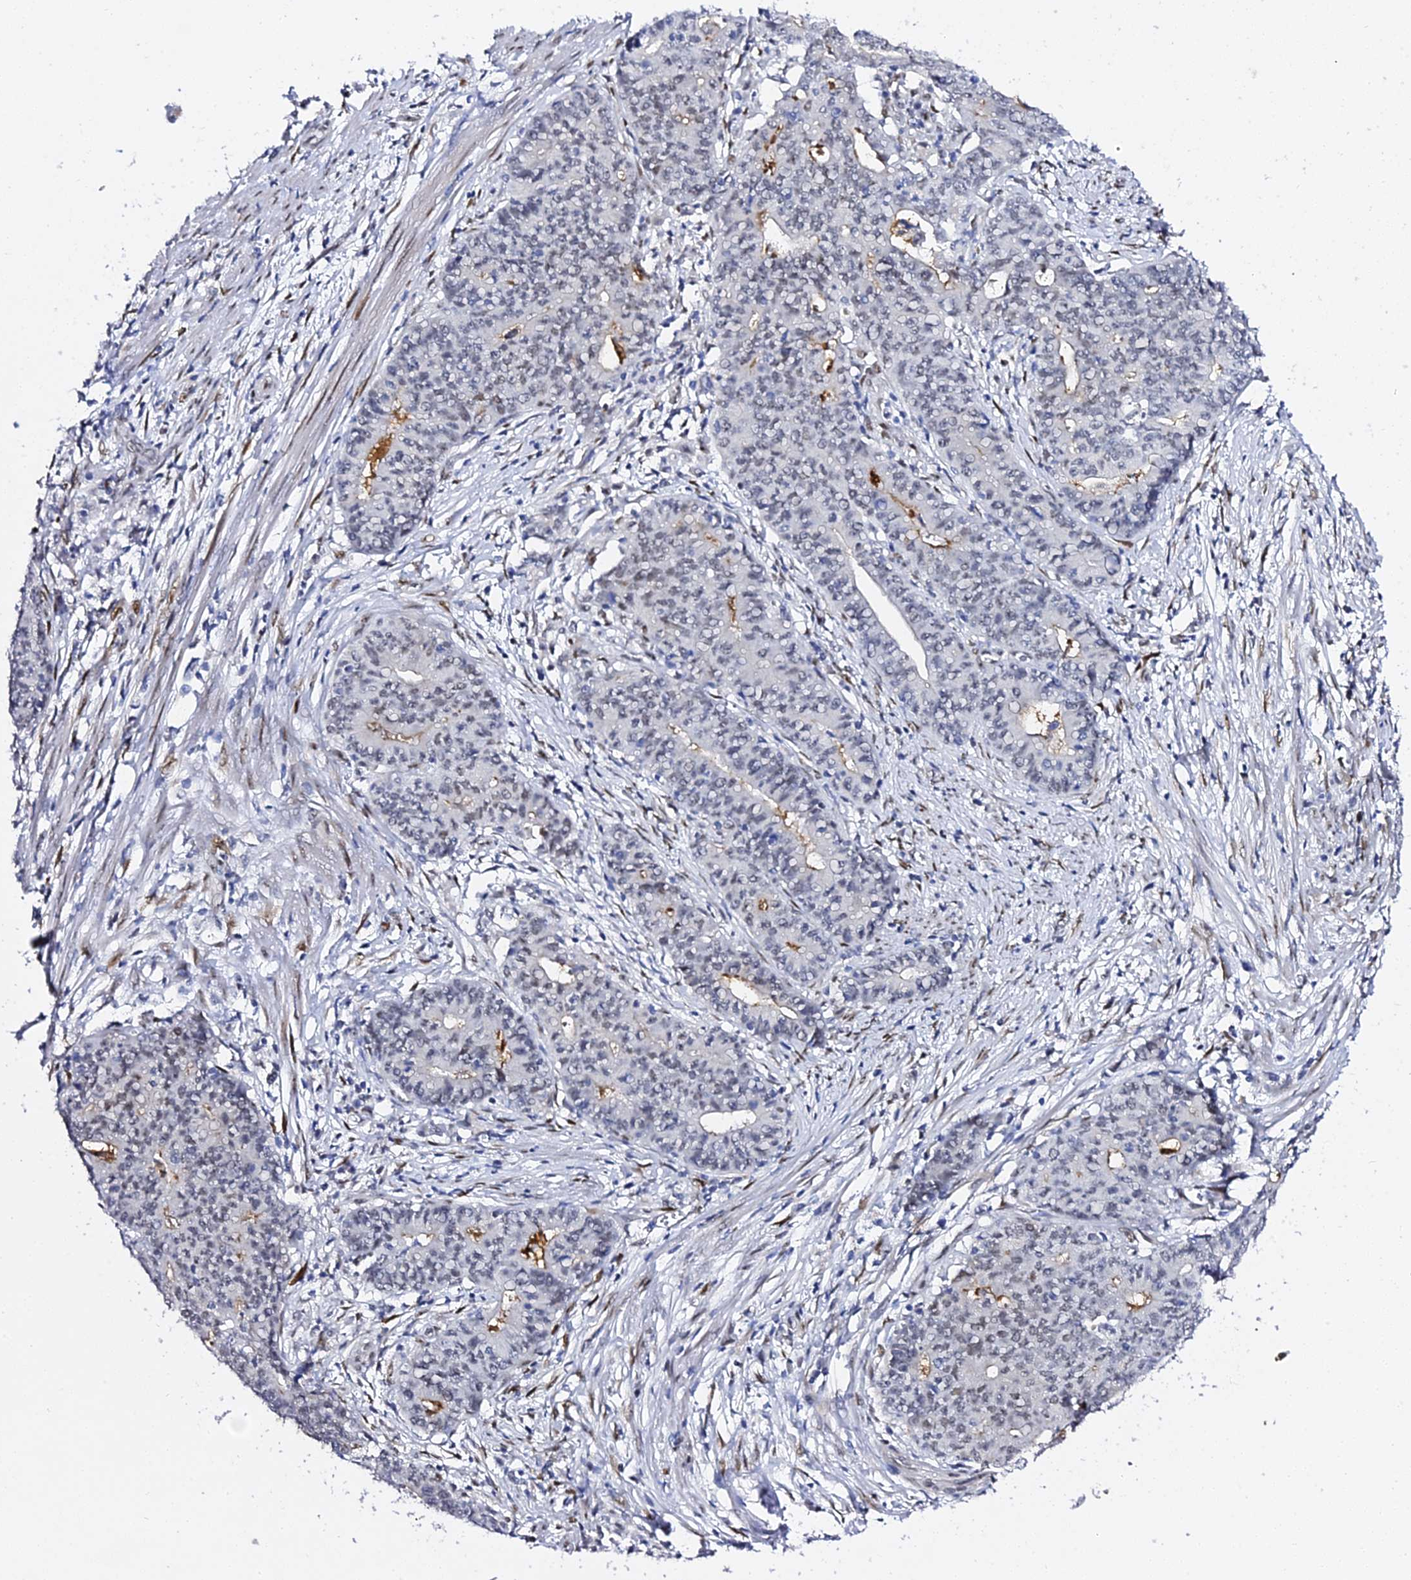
{"staining": {"intensity": "weak", "quantity": "<25%", "location": "nuclear"}, "tissue": "endometrial cancer", "cell_type": "Tumor cells", "image_type": "cancer", "snomed": [{"axis": "morphology", "description": "Adenocarcinoma, NOS"}, {"axis": "topography", "description": "Endometrium"}], "caption": "Protein analysis of endometrial cancer reveals no significant staining in tumor cells. (DAB (3,3'-diaminobenzidine) IHC with hematoxylin counter stain).", "gene": "POFUT2", "patient": {"sex": "female", "age": 59}}